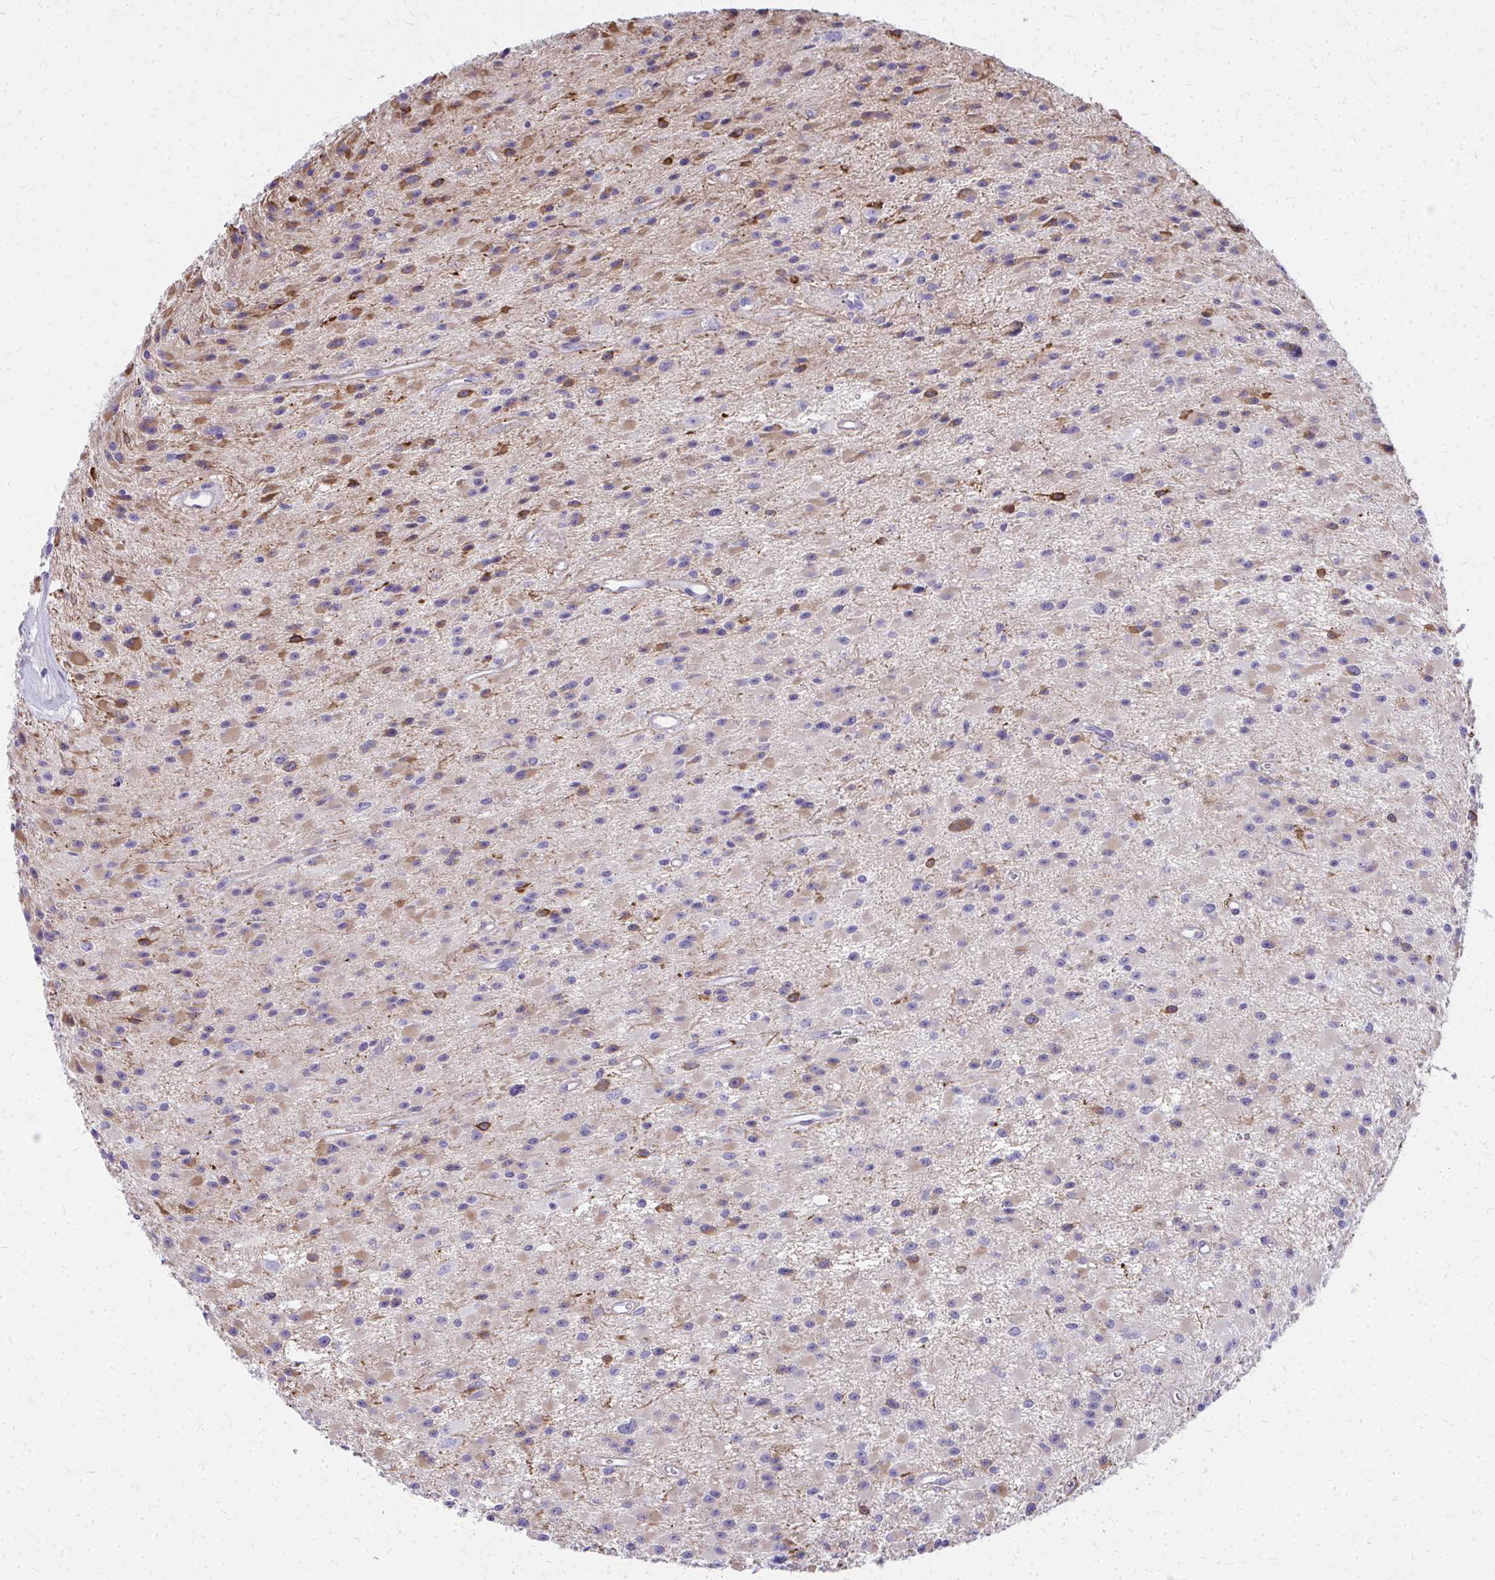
{"staining": {"intensity": "weak", "quantity": "<25%", "location": "cytoplasmic/membranous"}, "tissue": "glioma", "cell_type": "Tumor cells", "image_type": "cancer", "snomed": [{"axis": "morphology", "description": "Glioma, malignant, High grade"}, {"axis": "topography", "description": "Brain"}], "caption": "This is an immunohistochemistry image of high-grade glioma (malignant). There is no expression in tumor cells.", "gene": "TPSG1", "patient": {"sex": "male", "age": 29}}